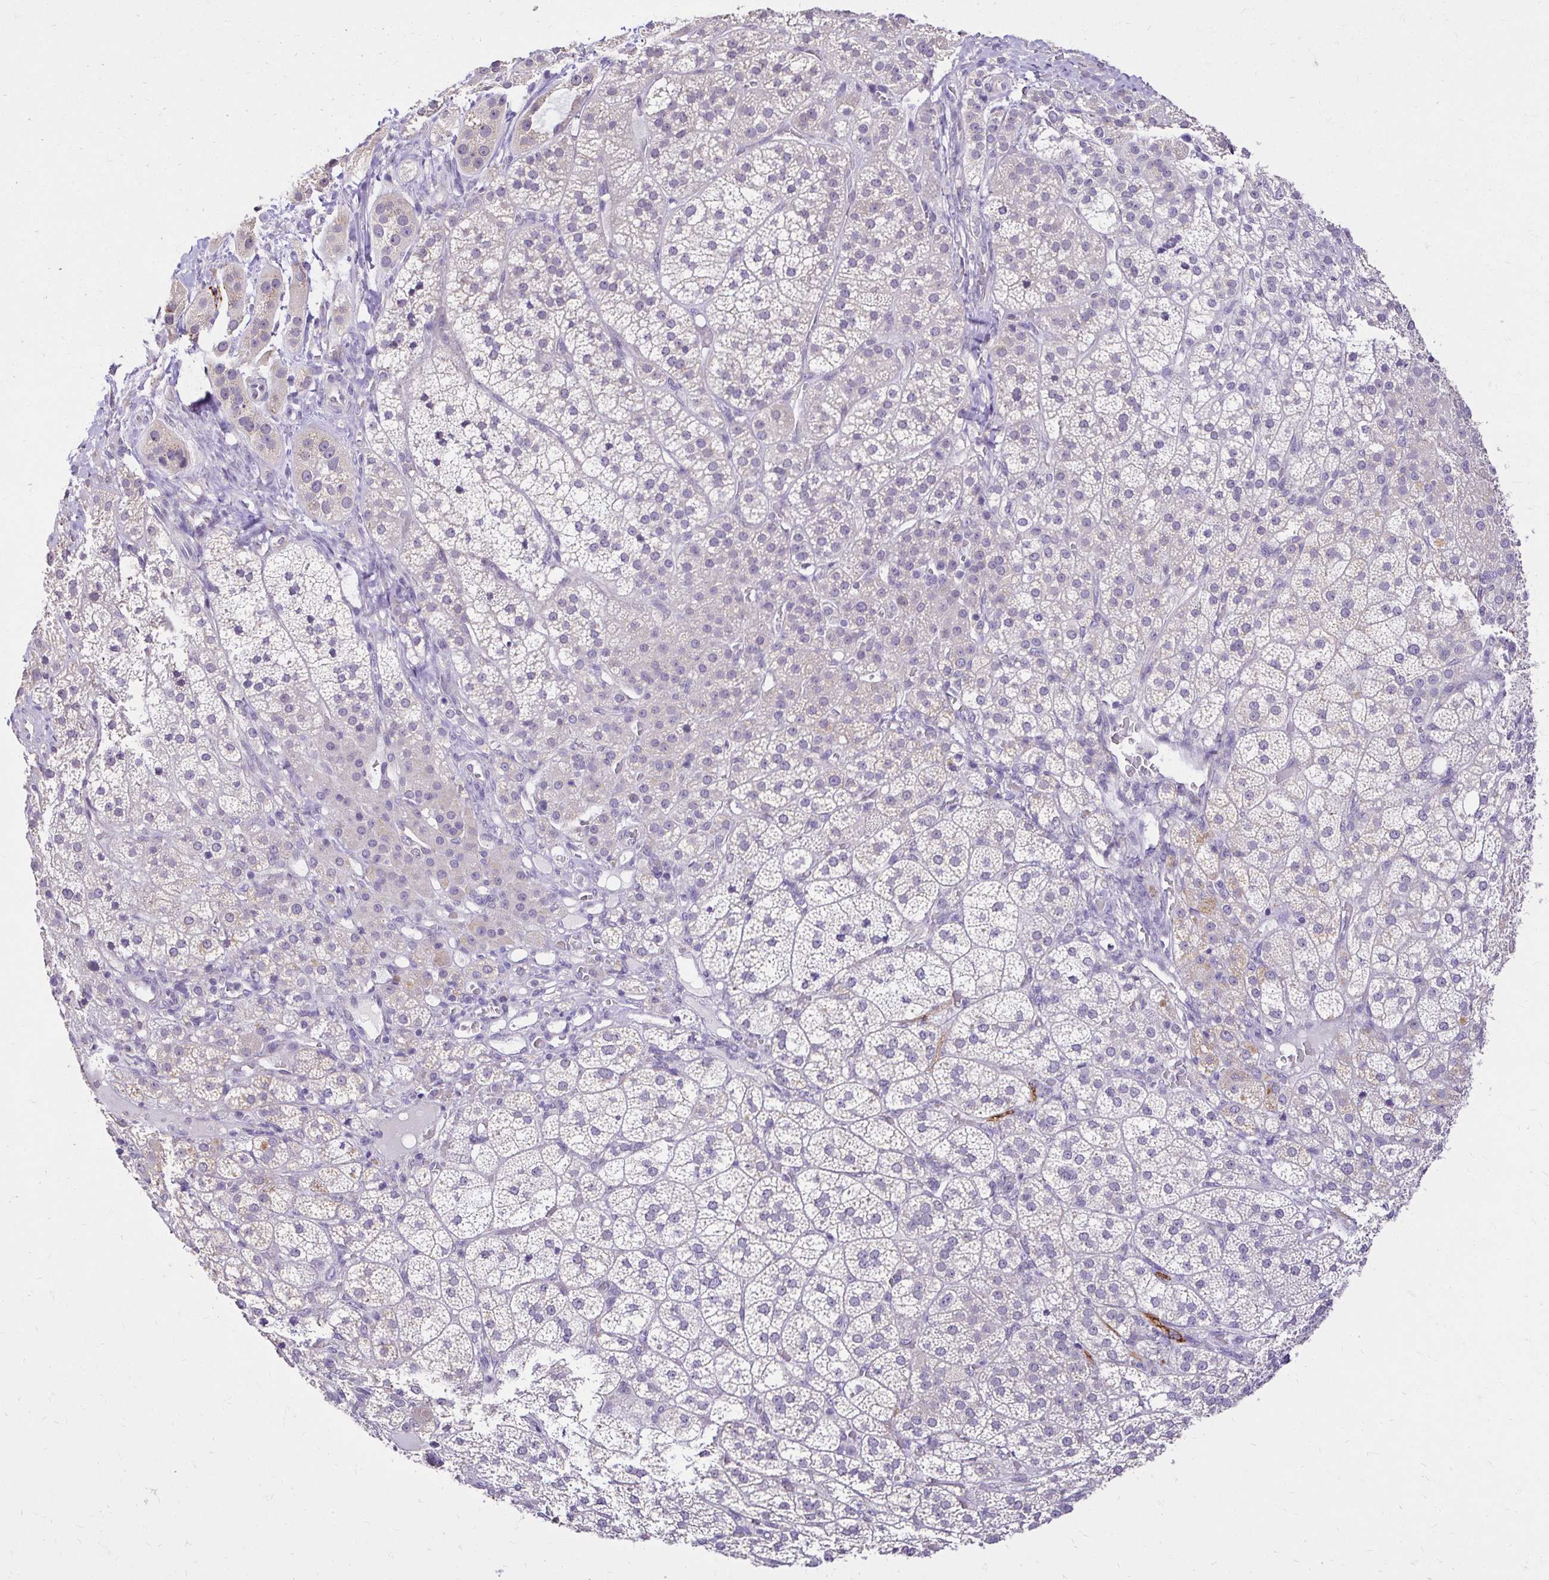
{"staining": {"intensity": "weak", "quantity": "<25%", "location": "cytoplasmic/membranous"}, "tissue": "adrenal gland", "cell_type": "Glandular cells", "image_type": "normal", "snomed": [{"axis": "morphology", "description": "Normal tissue, NOS"}, {"axis": "topography", "description": "Adrenal gland"}], "caption": "Histopathology image shows no significant protein staining in glandular cells of normal adrenal gland.", "gene": "KIAA1210", "patient": {"sex": "female", "age": 60}}